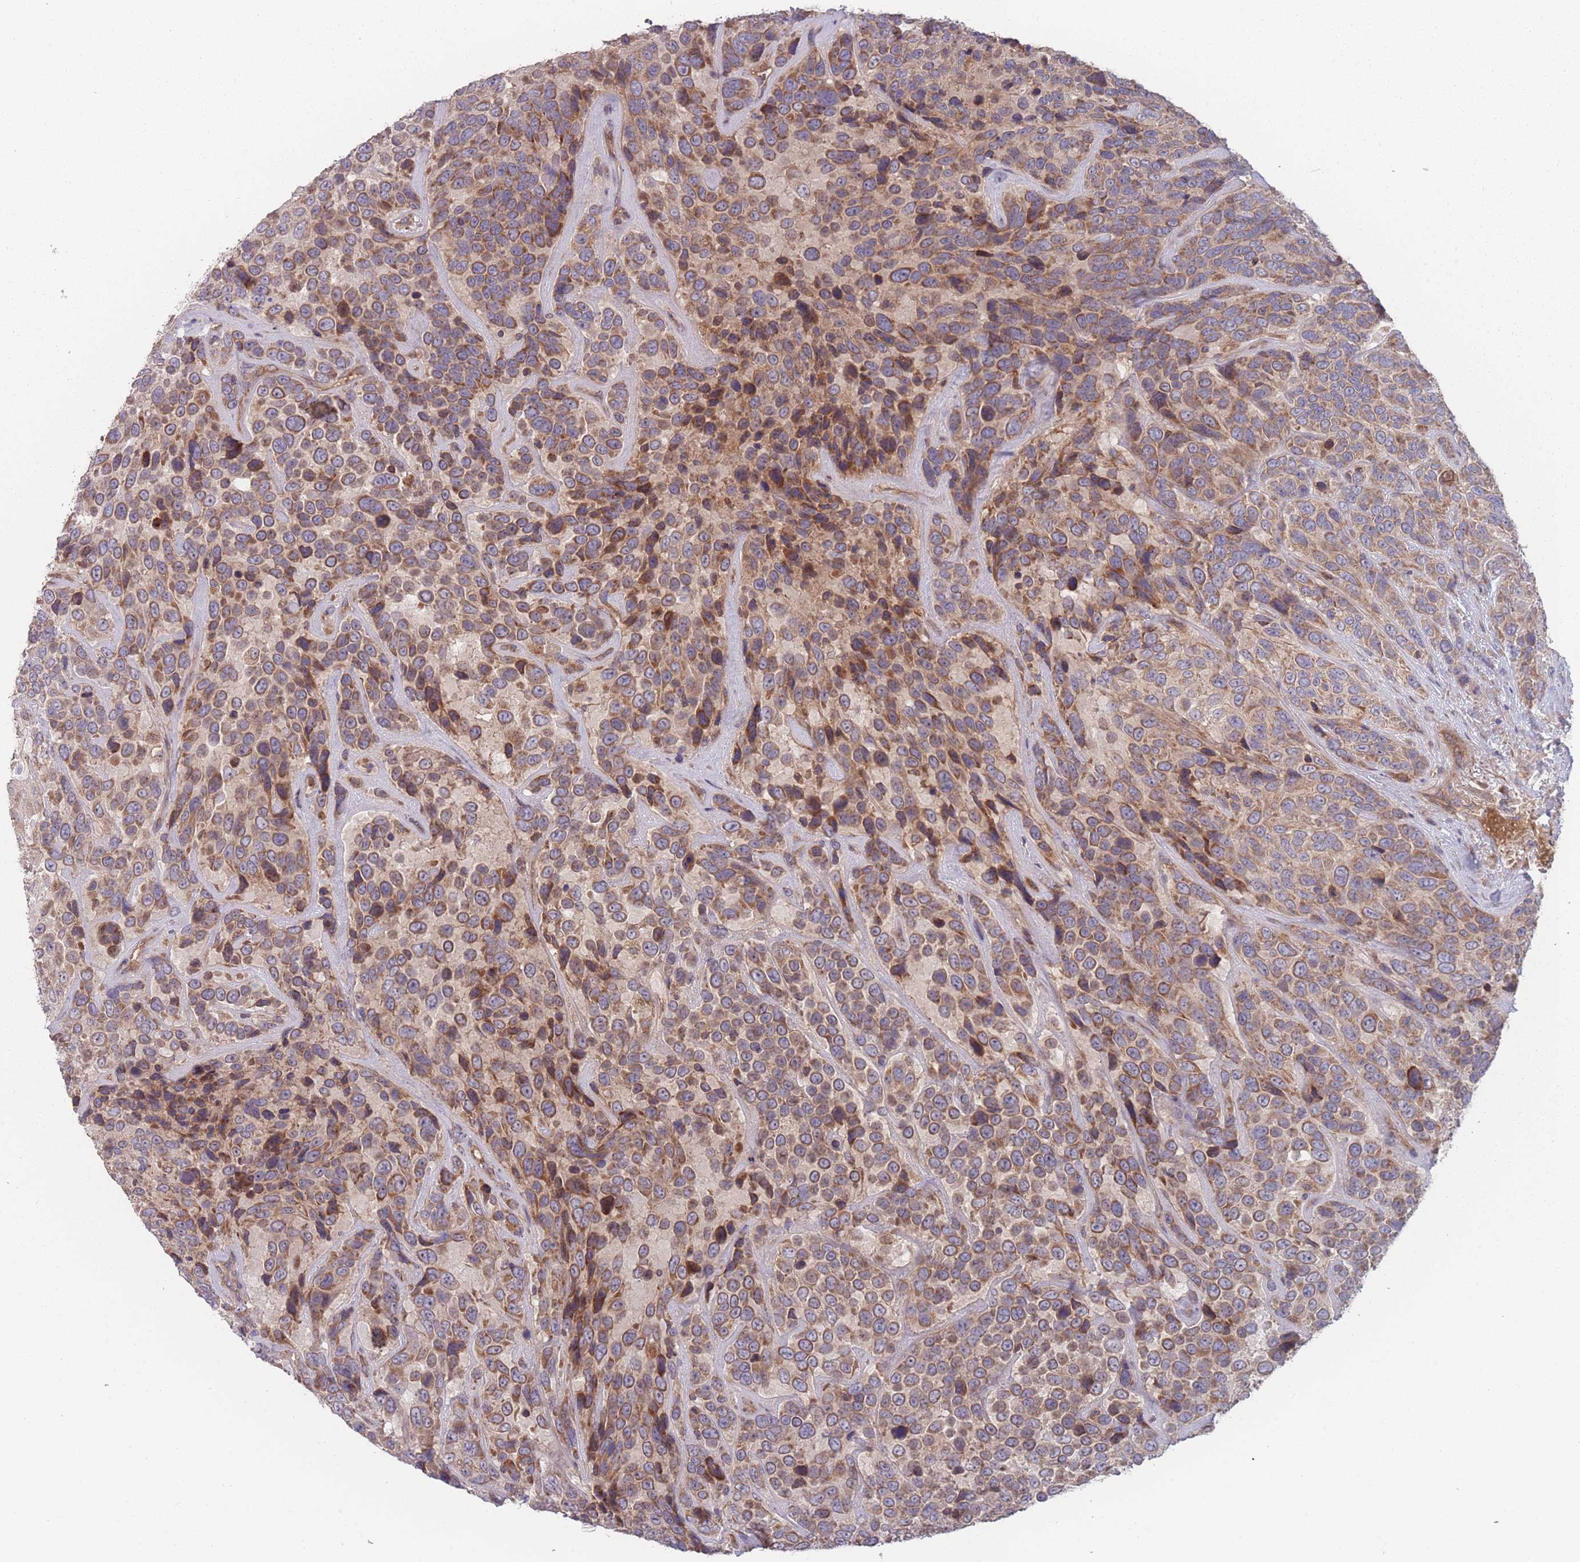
{"staining": {"intensity": "moderate", "quantity": ">75%", "location": "cytoplasmic/membranous"}, "tissue": "urothelial cancer", "cell_type": "Tumor cells", "image_type": "cancer", "snomed": [{"axis": "morphology", "description": "Urothelial carcinoma, High grade"}, {"axis": "topography", "description": "Urinary bladder"}], "caption": "A photomicrograph of human urothelial carcinoma (high-grade) stained for a protein exhibits moderate cytoplasmic/membranous brown staining in tumor cells.", "gene": "ATP5MG", "patient": {"sex": "female", "age": 70}}